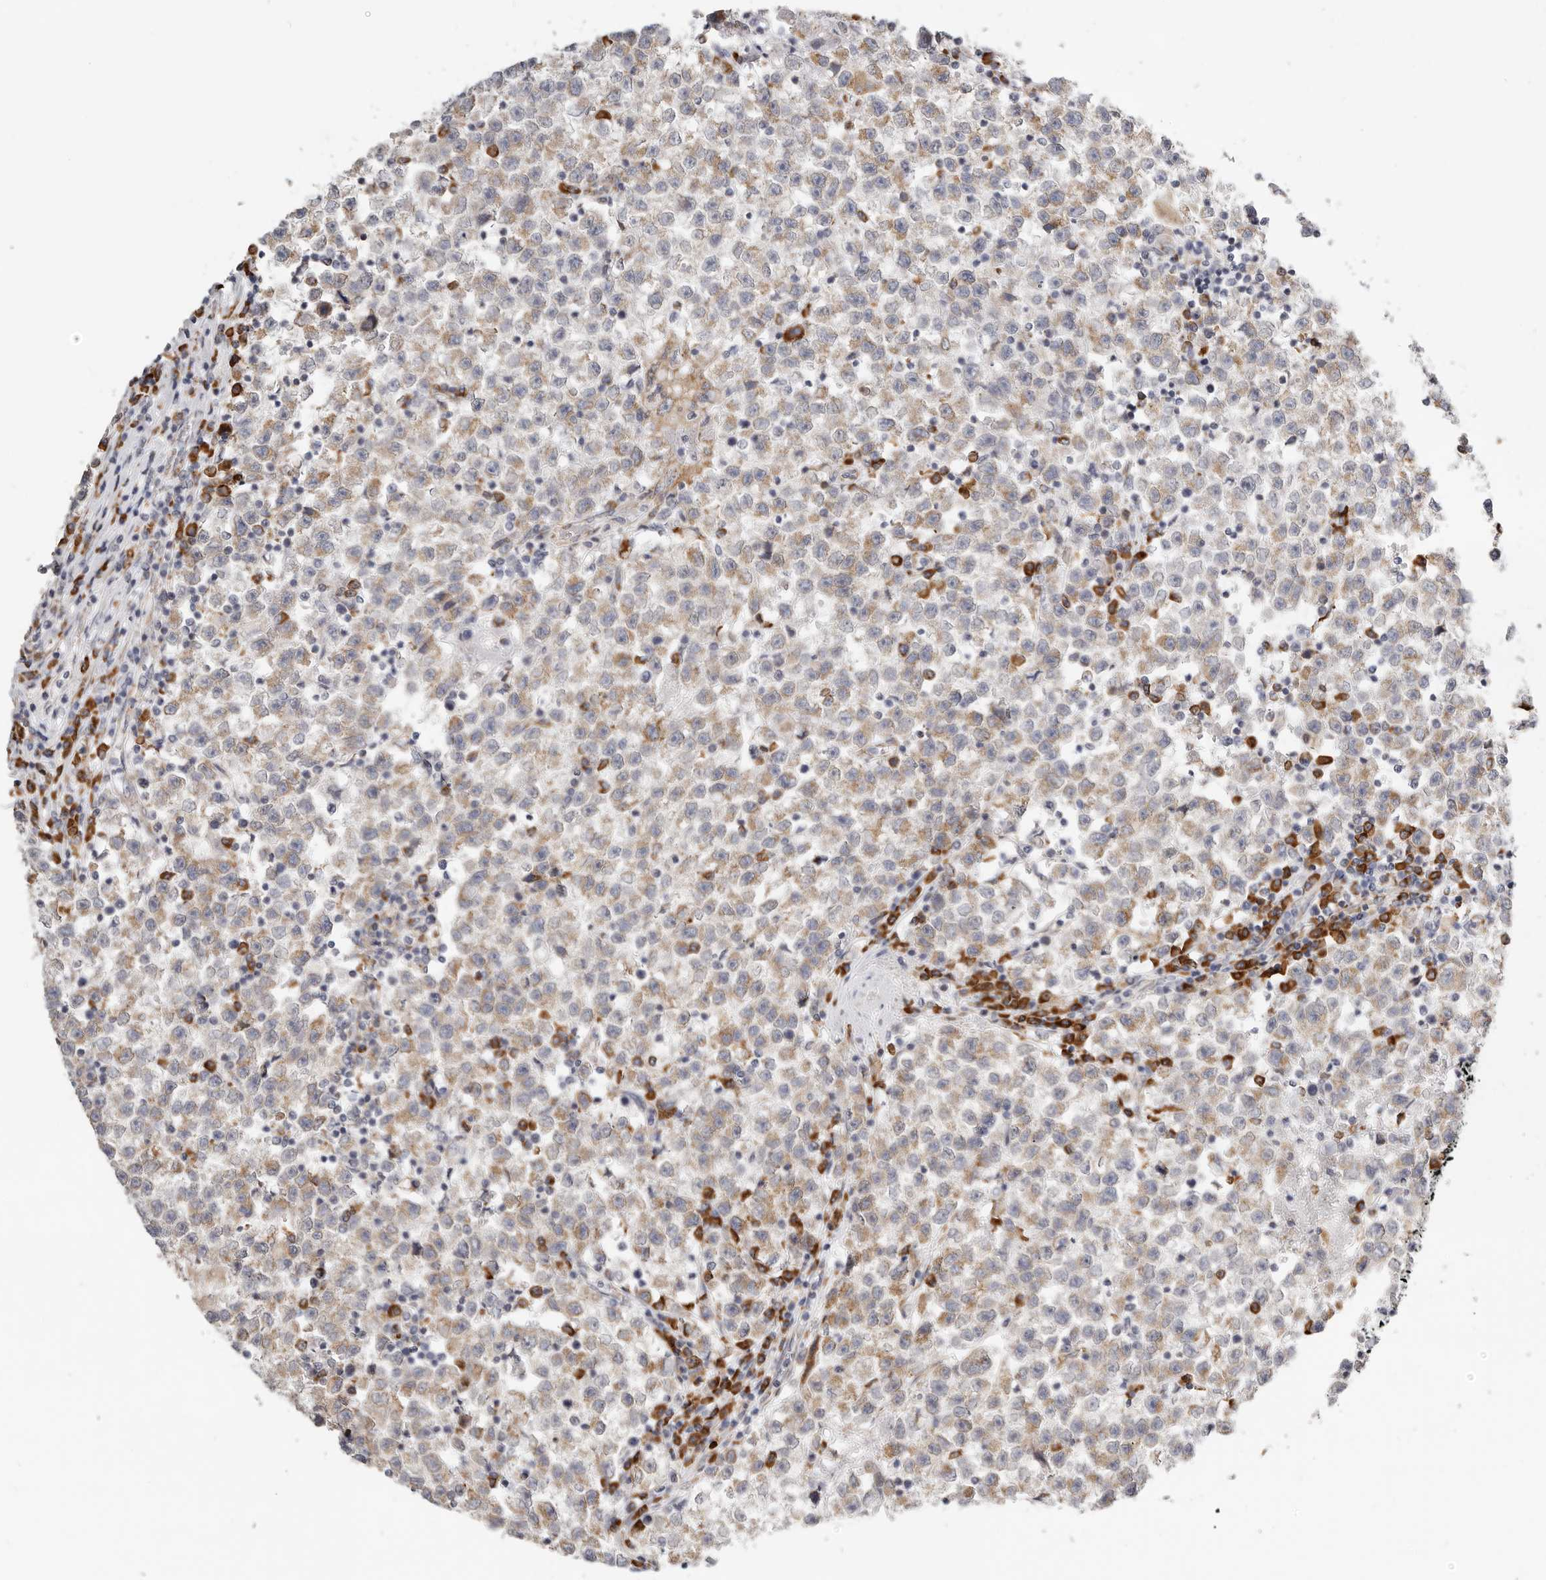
{"staining": {"intensity": "weak", "quantity": ">75%", "location": "cytoplasmic/membranous"}, "tissue": "testis cancer", "cell_type": "Tumor cells", "image_type": "cancer", "snomed": [{"axis": "morphology", "description": "Seminoma, NOS"}, {"axis": "topography", "description": "Testis"}], "caption": "High-magnification brightfield microscopy of testis cancer (seminoma) stained with DAB (brown) and counterstained with hematoxylin (blue). tumor cells exhibit weak cytoplasmic/membranous staining is appreciated in about>75% of cells.", "gene": "IL32", "patient": {"sex": "male", "age": 22}}